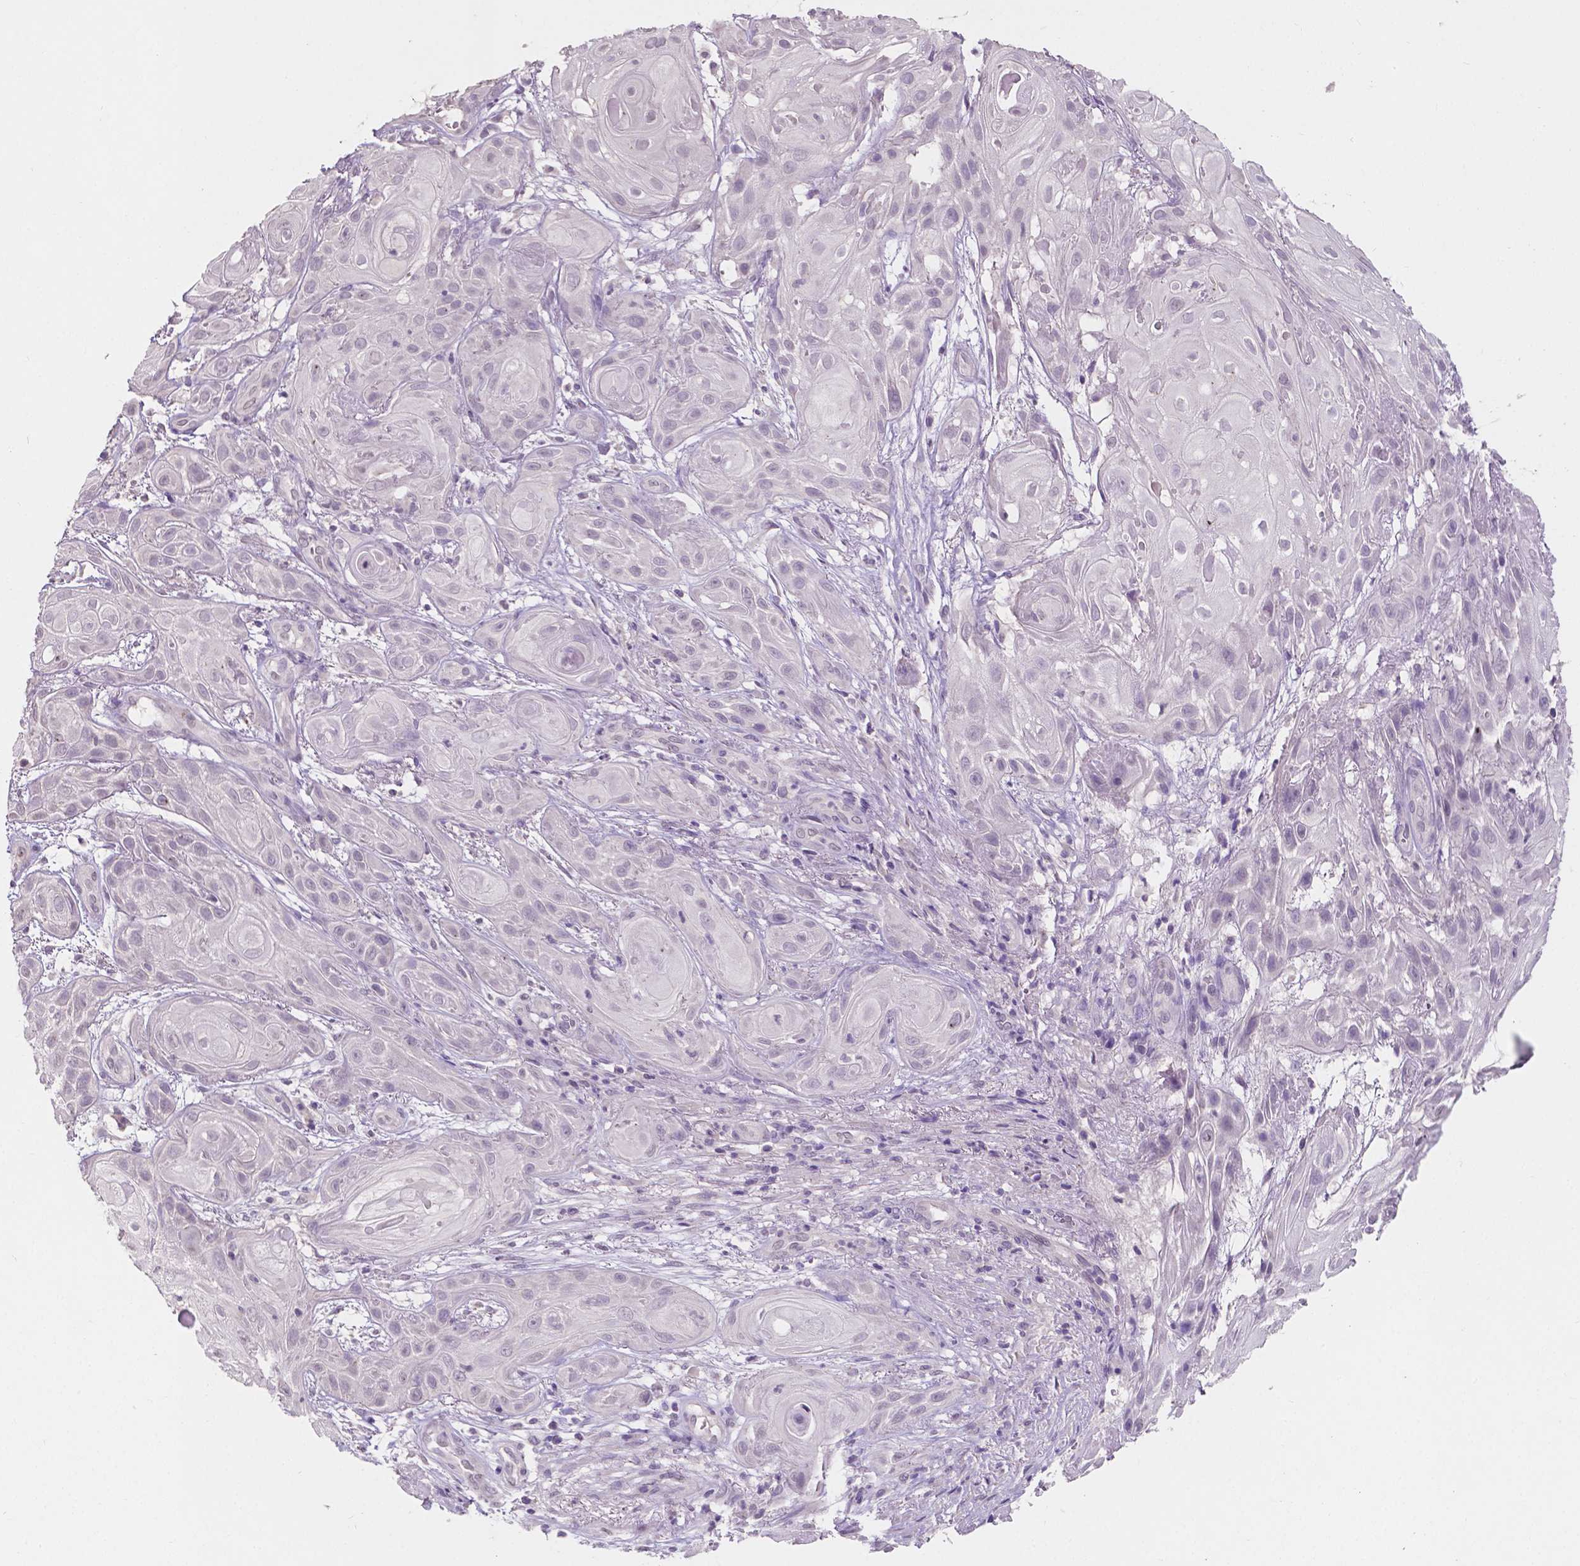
{"staining": {"intensity": "negative", "quantity": "none", "location": "none"}, "tissue": "skin cancer", "cell_type": "Tumor cells", "image_type": "cancer", "snomed": [{"axis": "morphology", "description": "Squamous cell carcinoma, NOS"}, {"axis": "topography", "description": "Skin"}], "caption": "The micrograph displays no significant expression in tumor cells of skin squamous cell carcinoma.", "gene": "TAL1", "patient": {"sex": "male", "age": 62}}